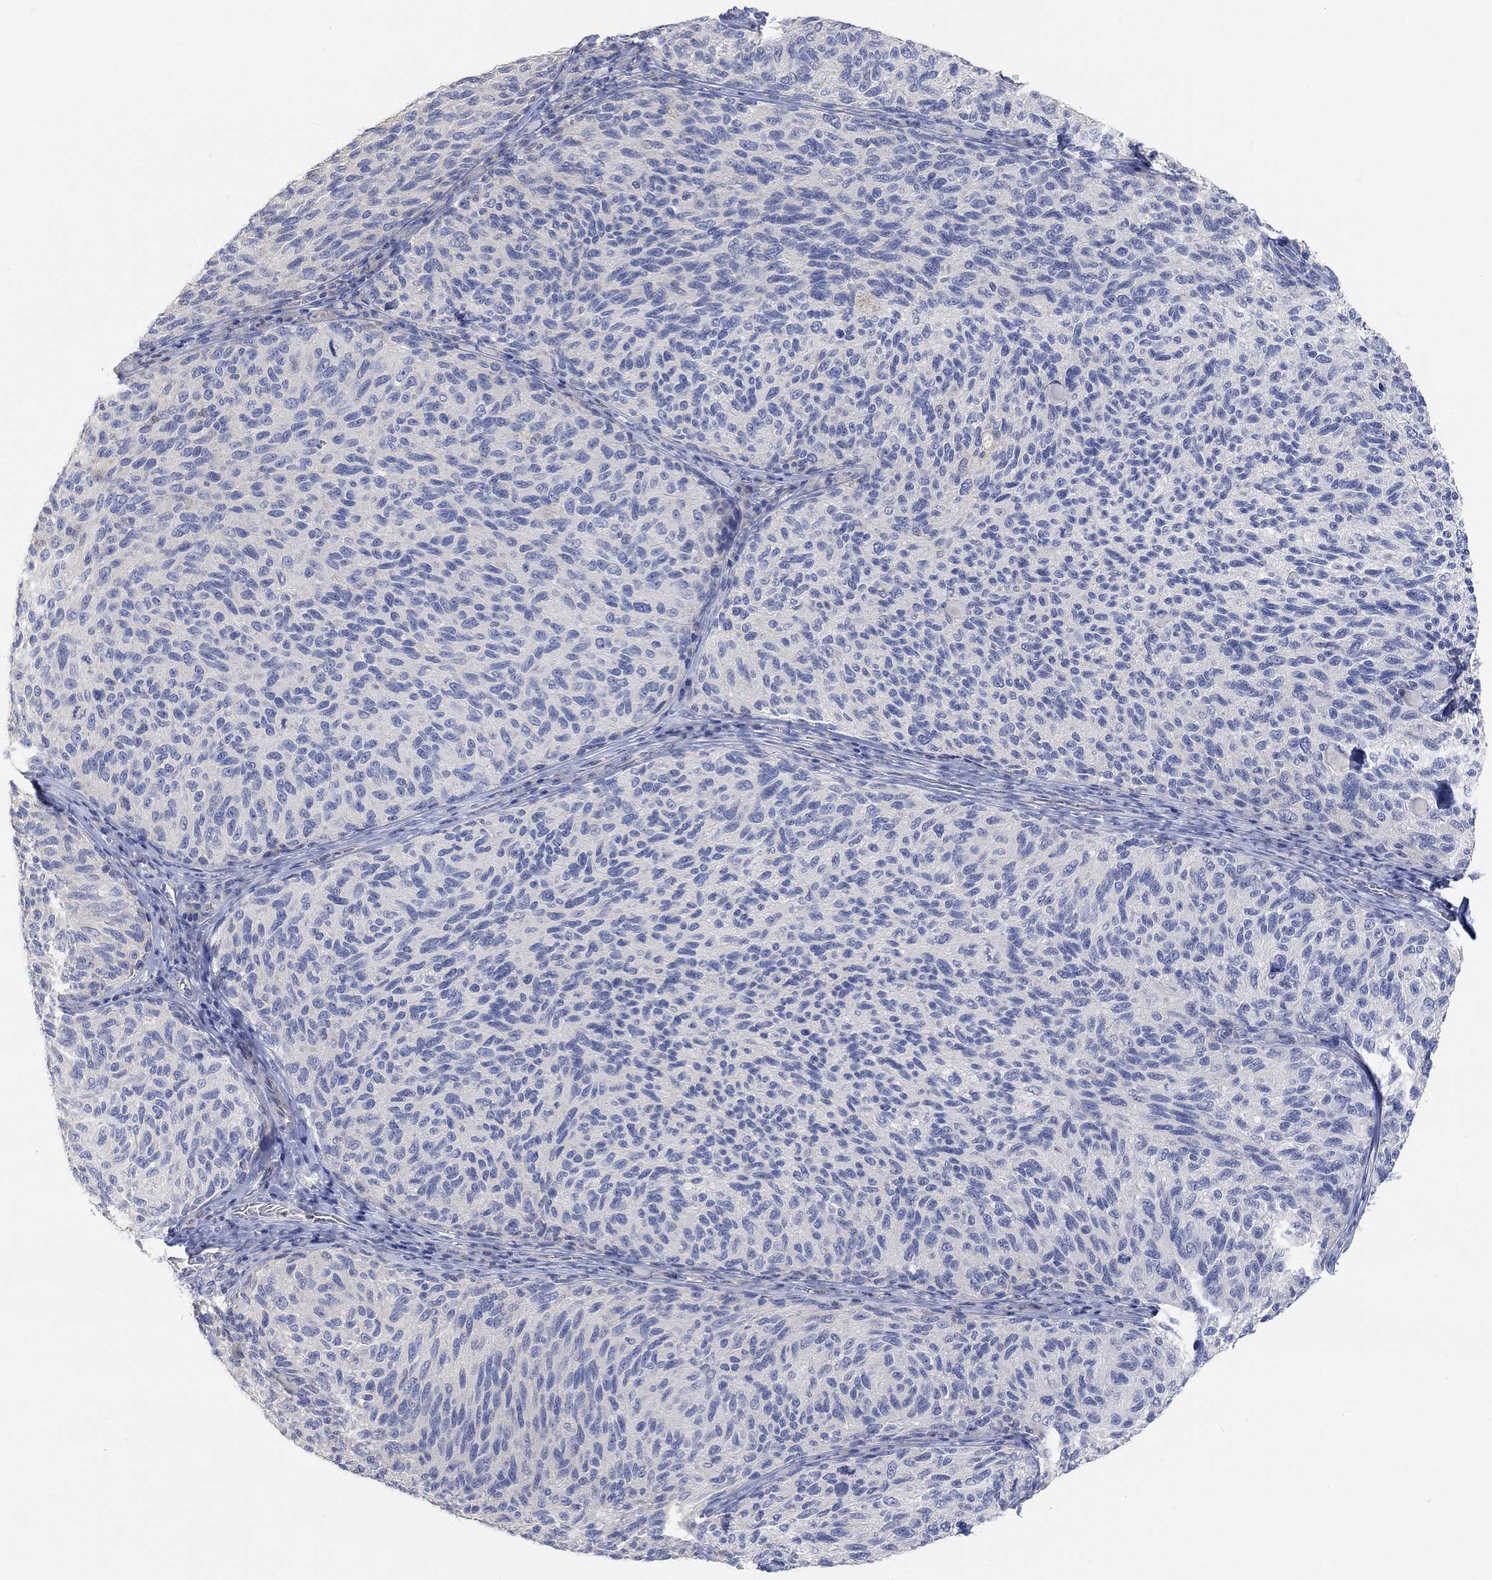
{"staining": {"intensity": "negative", "quantity": "none", "location": "none"}, "tissue": "melanoma", "cell_type": "Tumor cells", "image_type": "cancer", "snomed": [{"axis": "morphology", "description": "Malignant melanoma, NOS"}, {"axis": "topography", "description": "Skin"}], "caption": "Melanoma was stained to show a protein in brown. There is no significant staining in tumor cells. (Brightfield microscopy of DAB (3,3'-diaminobenzidine) immunohistochemistry at high magnification).", "gene": "NLRP14", "patient": {"sex": "female", "age": 73}}